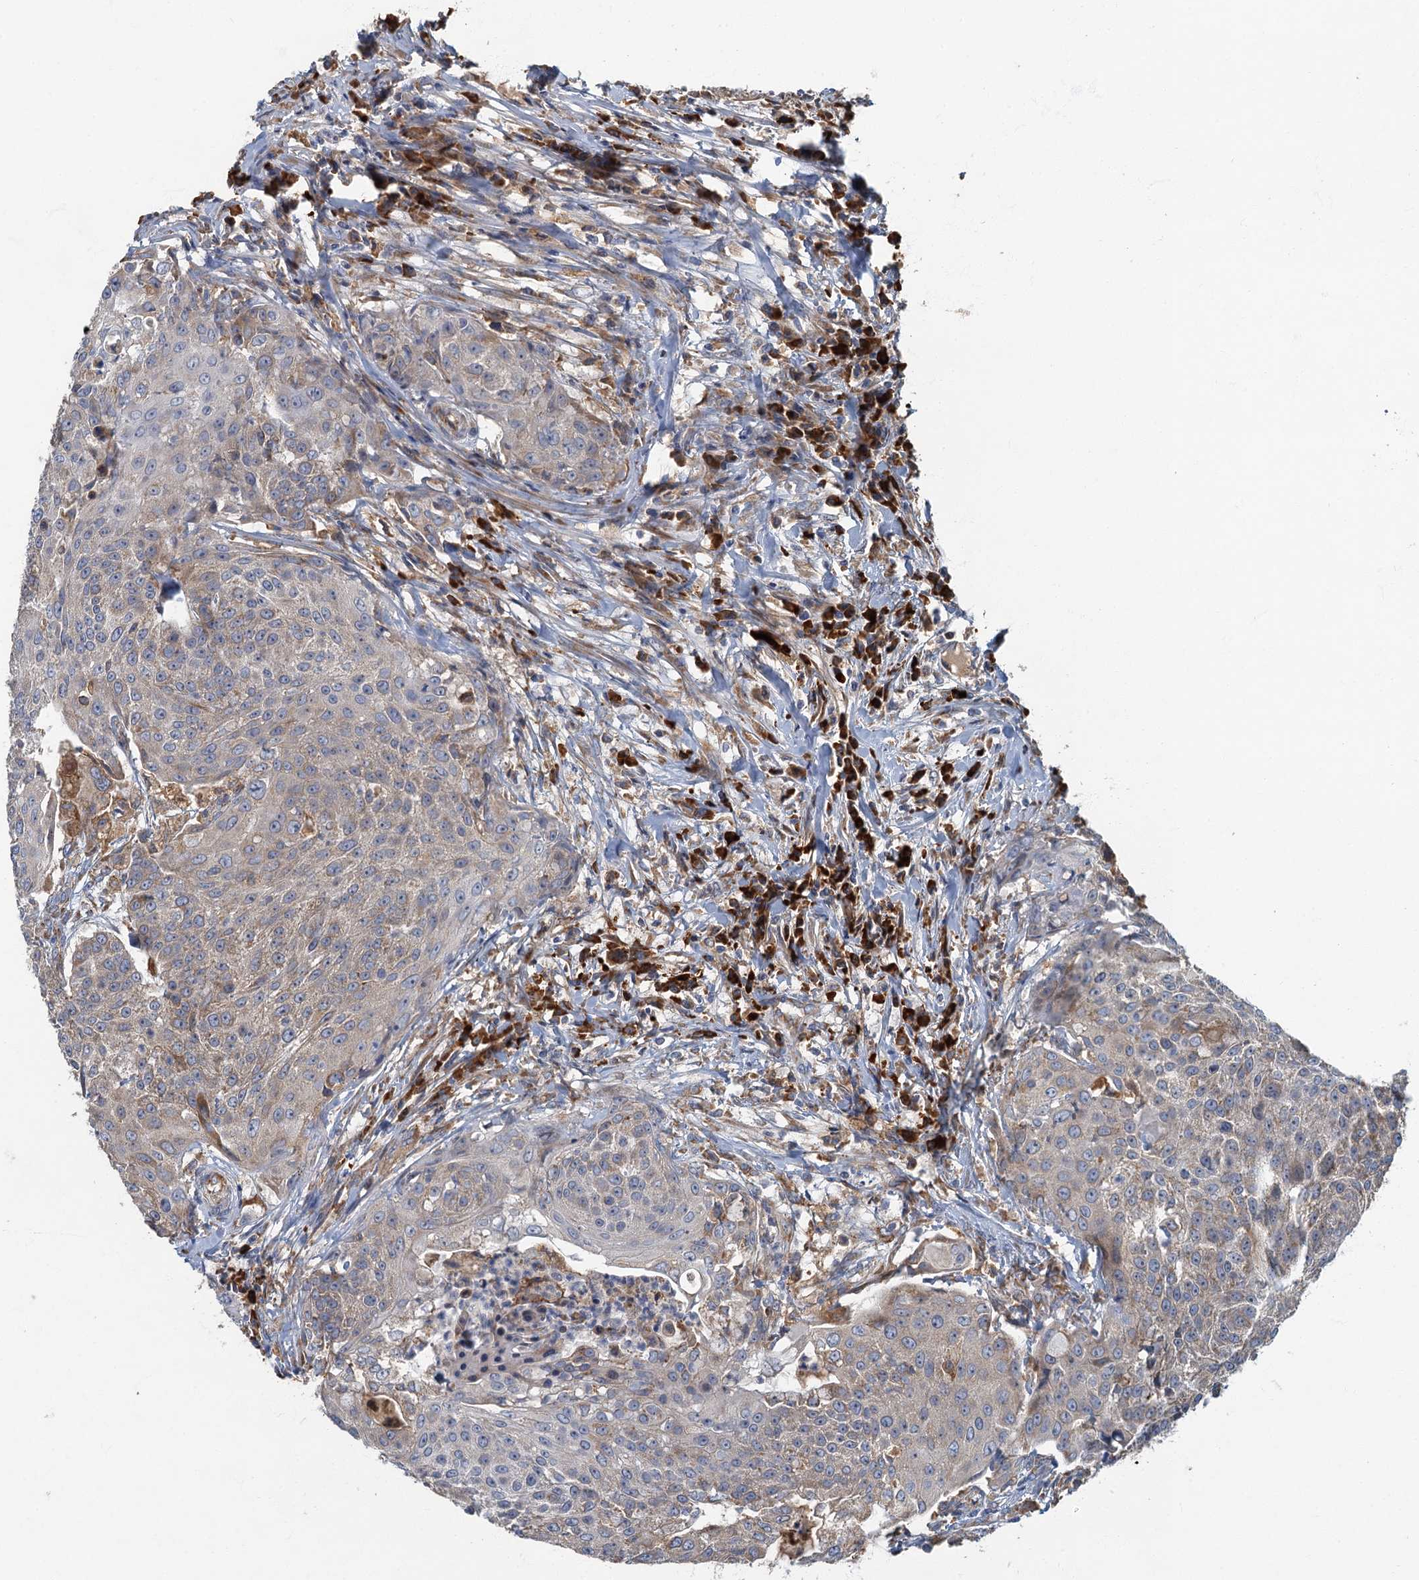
{"staining": {"intensity": "weak", "quantity": ">75%", "location": "cytoplasmic/membranous"}, "tissue": "urothelial cancer", "cell_type": "Tumor cells", "image_type": "cancer", "snomed": [{"axis": "morphology", "description": "Urothelial carcinoma, High grade"}, {"axis": "topography", "description": "Urinary bladder"}], "caption": "Immunohistochemical staining of urothelial carcinoma (high-grade) exhibits low levels of weak cytoplasmic/membranous staining in about >75% of tumor cells. (brown staining indicates protein expression, while blue staining denotes nuclei).", "gene": "SPDYC", "patient": {"sex": "female", "age": 63}}